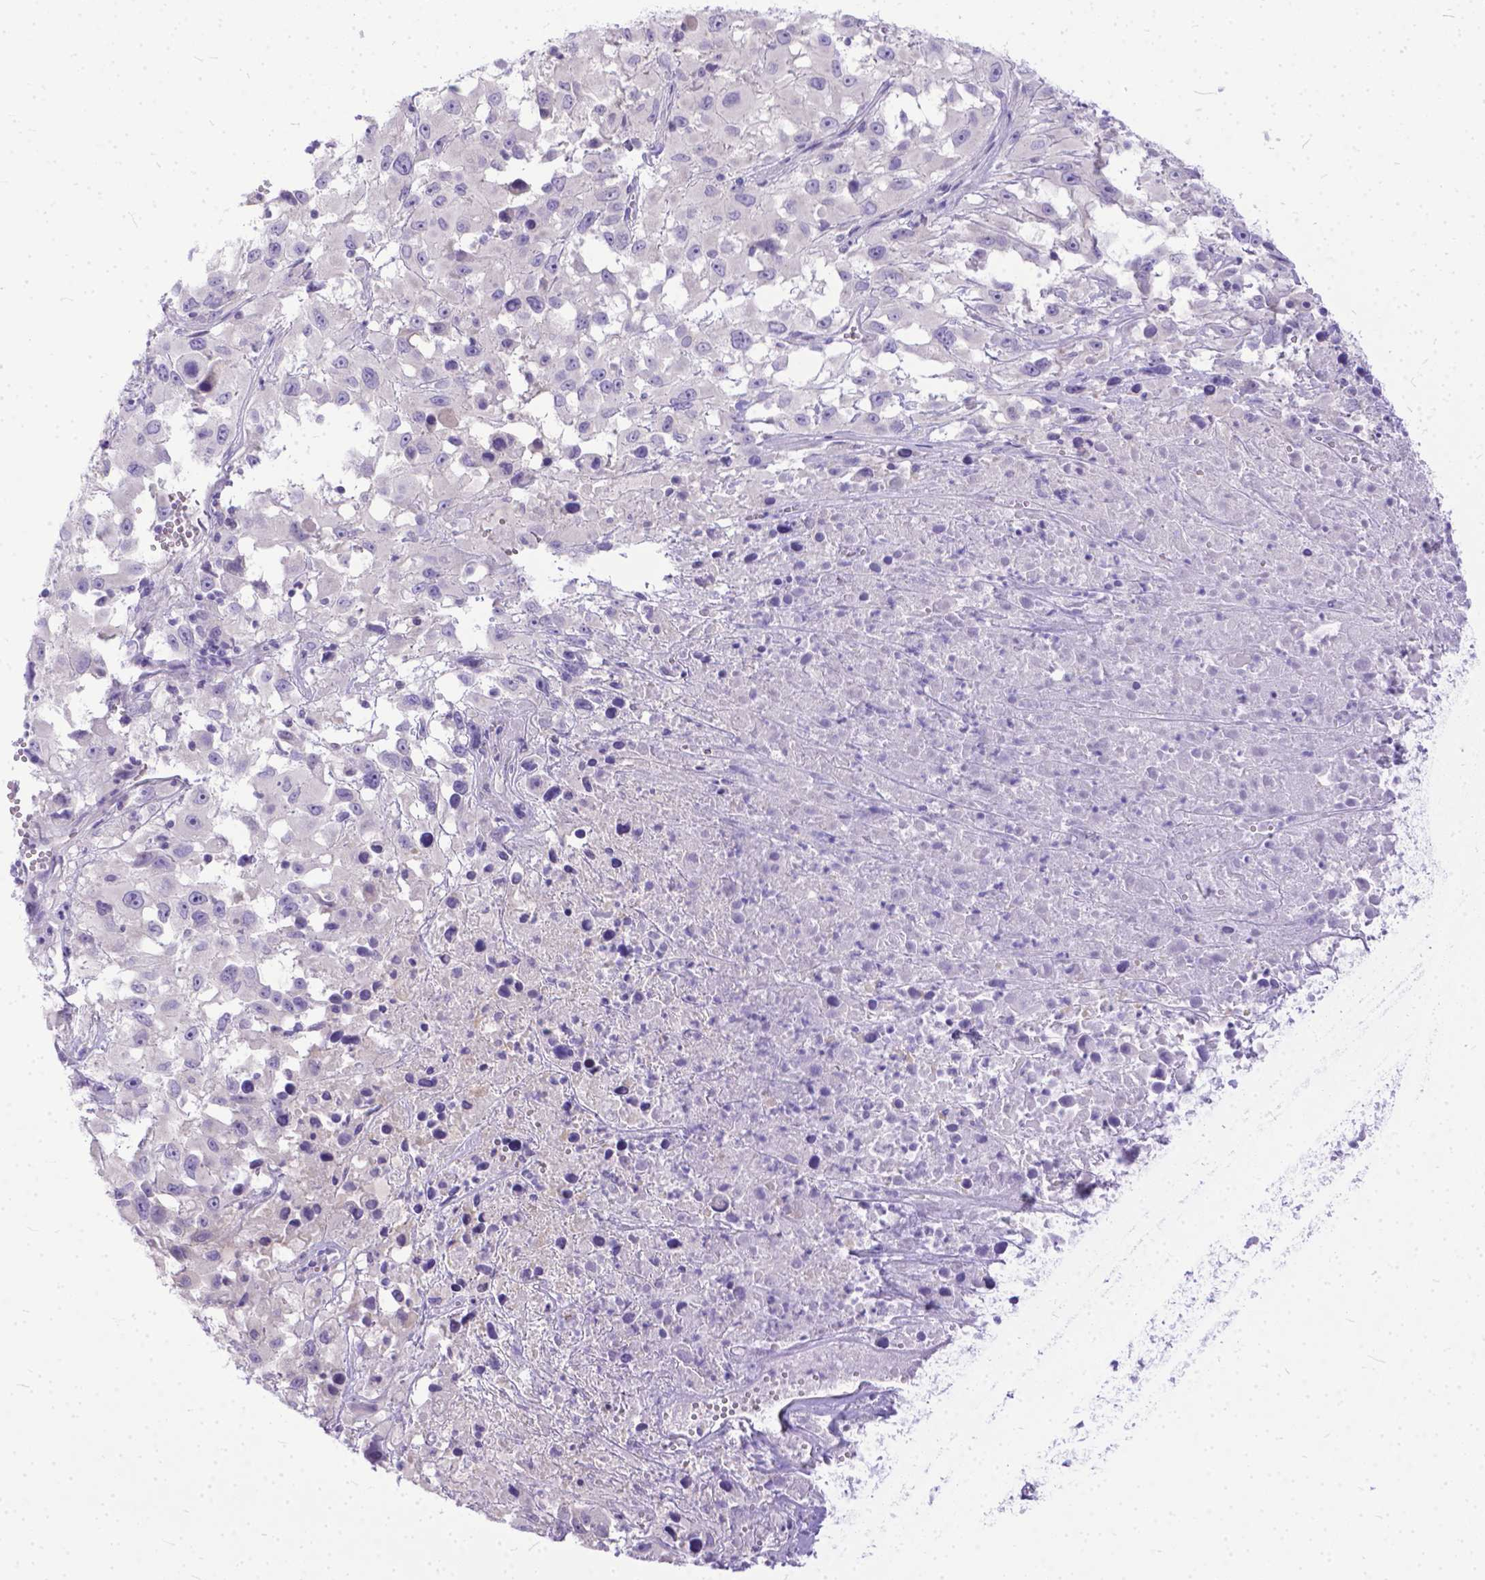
{"staining": {"intensity": "negative", "quantity": "none", "location": "none"}, "tissue": "melanoma", "cell_type": "Tumor cells", "image_type": "cancer", "snomed": [{"axis": "morphology", "description": "Malignant melanoma, Metastatic site"}, {"axis": "topography", "description": "Soft tissue"}], "caption": "Immunohistochemistry (IHC) histopathology image of neoplastic tissue: human malignant melanoma (metastatic site) stained with DAB (3,3'-diaminobenzidine) reveals no significant protein positivity in tumor cells.", "gene": "TTLL6", "patient": {"sex": "male", "age": 50}}